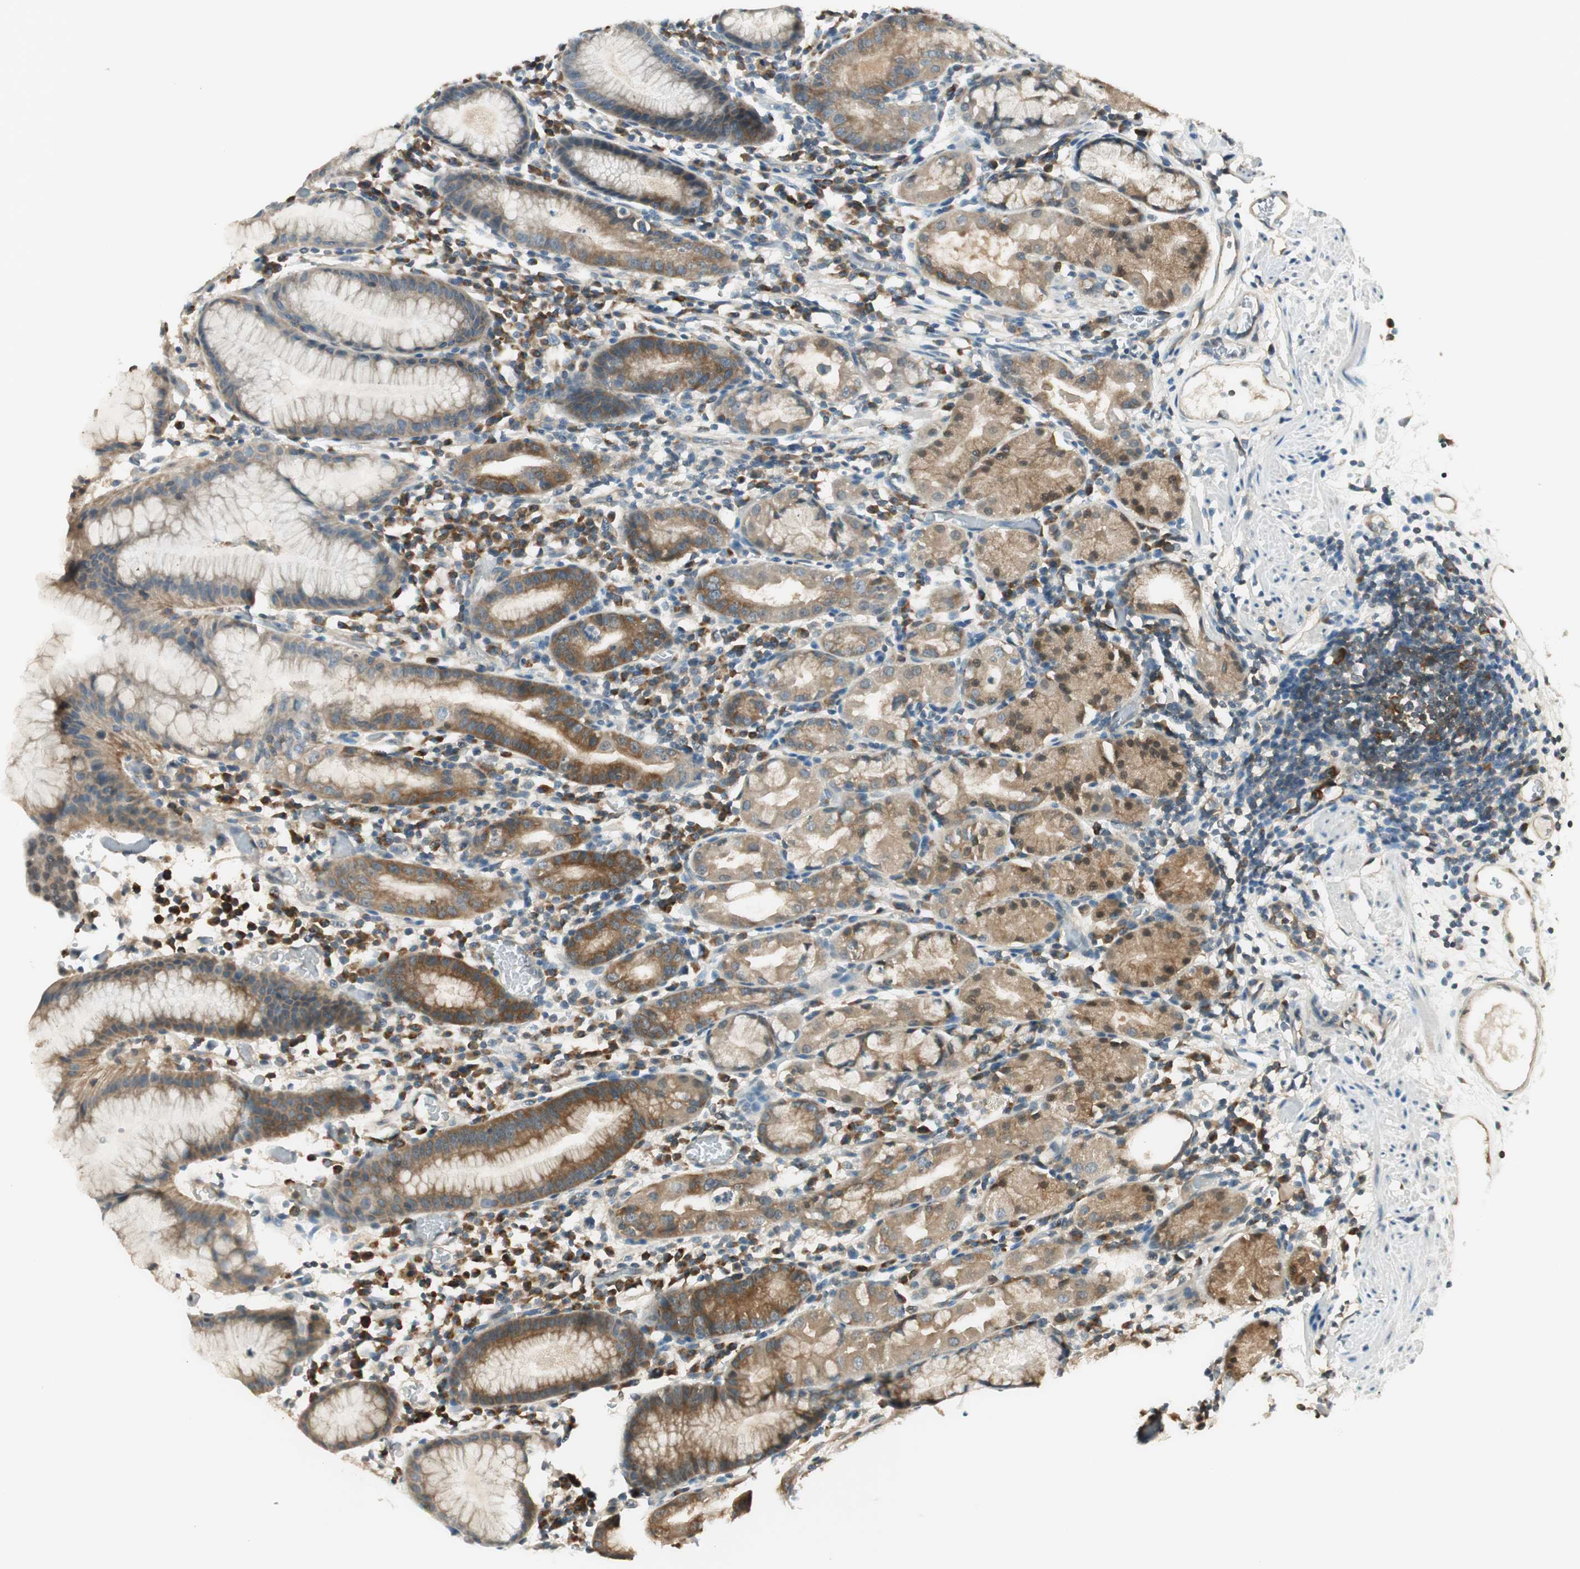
{"staining": {"intensity": "weak", "quantity": "25%-75%", "location": "cytoplasmic/membranous"}, "tissue": "stomach", "cell_type": "Glandular cells", "image_type": "normal", "snomed": [{"axis": "morphology", "description": "Normal tissue, NOS"}, {"axis": "topography", "description": "Stomach"}, {"axis": "topography", "description": "Stomach, lower"}], "caption": "The histopathology image reveals immunohistochemical staining of normal stomach. There is weak cytoplasmic/membranous staining is appreciated in approximately 25%-75% of glandular cells. (Brightfield microscopy of DAB IHC at high magnification).", "gene": "IPO5", "patient": {"sex": "female", "age": 75}}